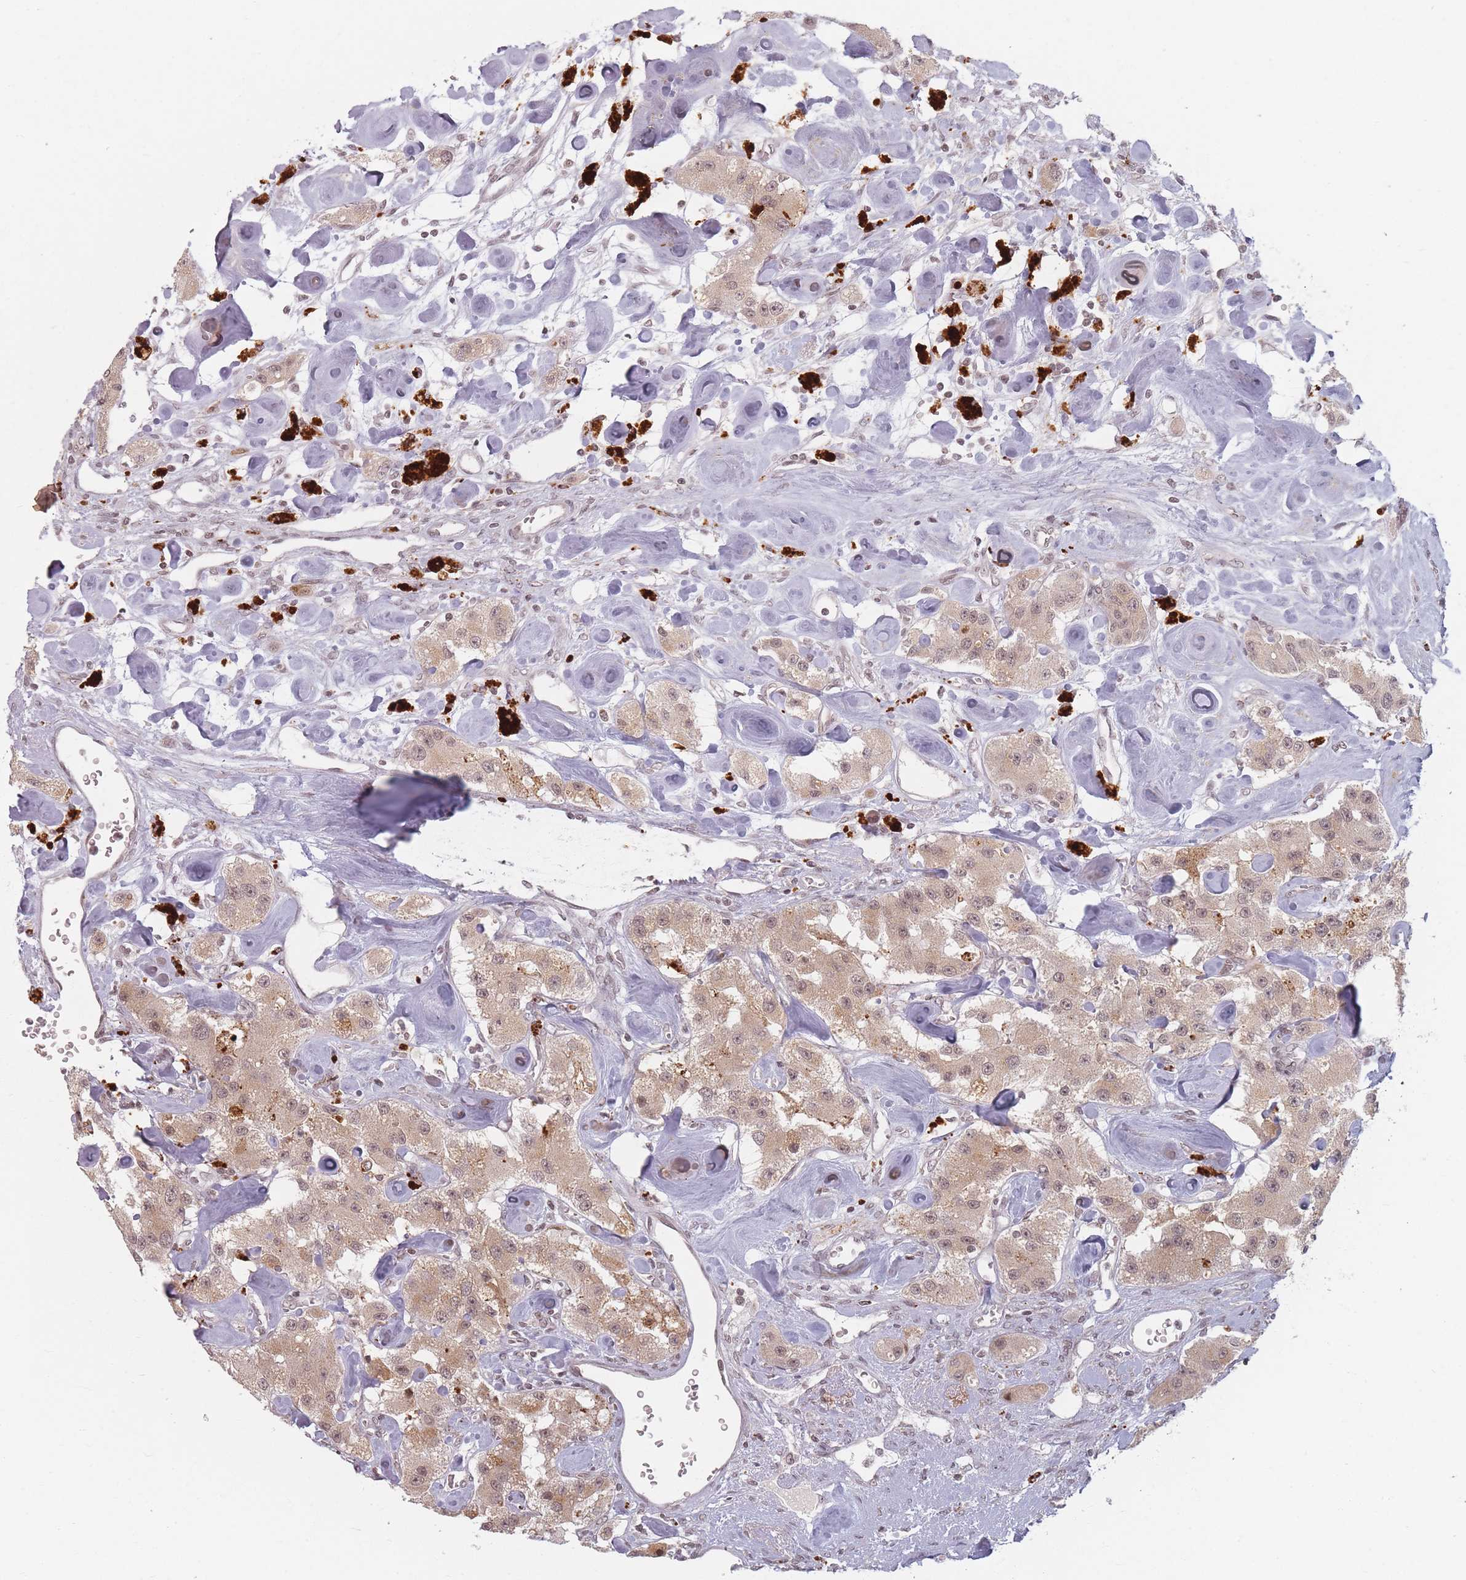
{"staining": {"intensity": "moderate", "quantity": ">75%", "location": "cytoplasmic/membranous,nuclear"}, "tissue": "carcinoid", "cell_type": "Tumor cells", "image_type": "cancer", "snomed": [{"axis": "morphology", "description": "Carcinoid, malignant, NOS"}, {"axis": "topography", "description": "Pancreas"}], "caption": "Protein staining shows moderate cytoplasmic/membranous and nuclear positivity in about >75% of tumor cells in carcinoid.", "gene": "SPATA45", "patient": {"sex": "male", "age": 41}}